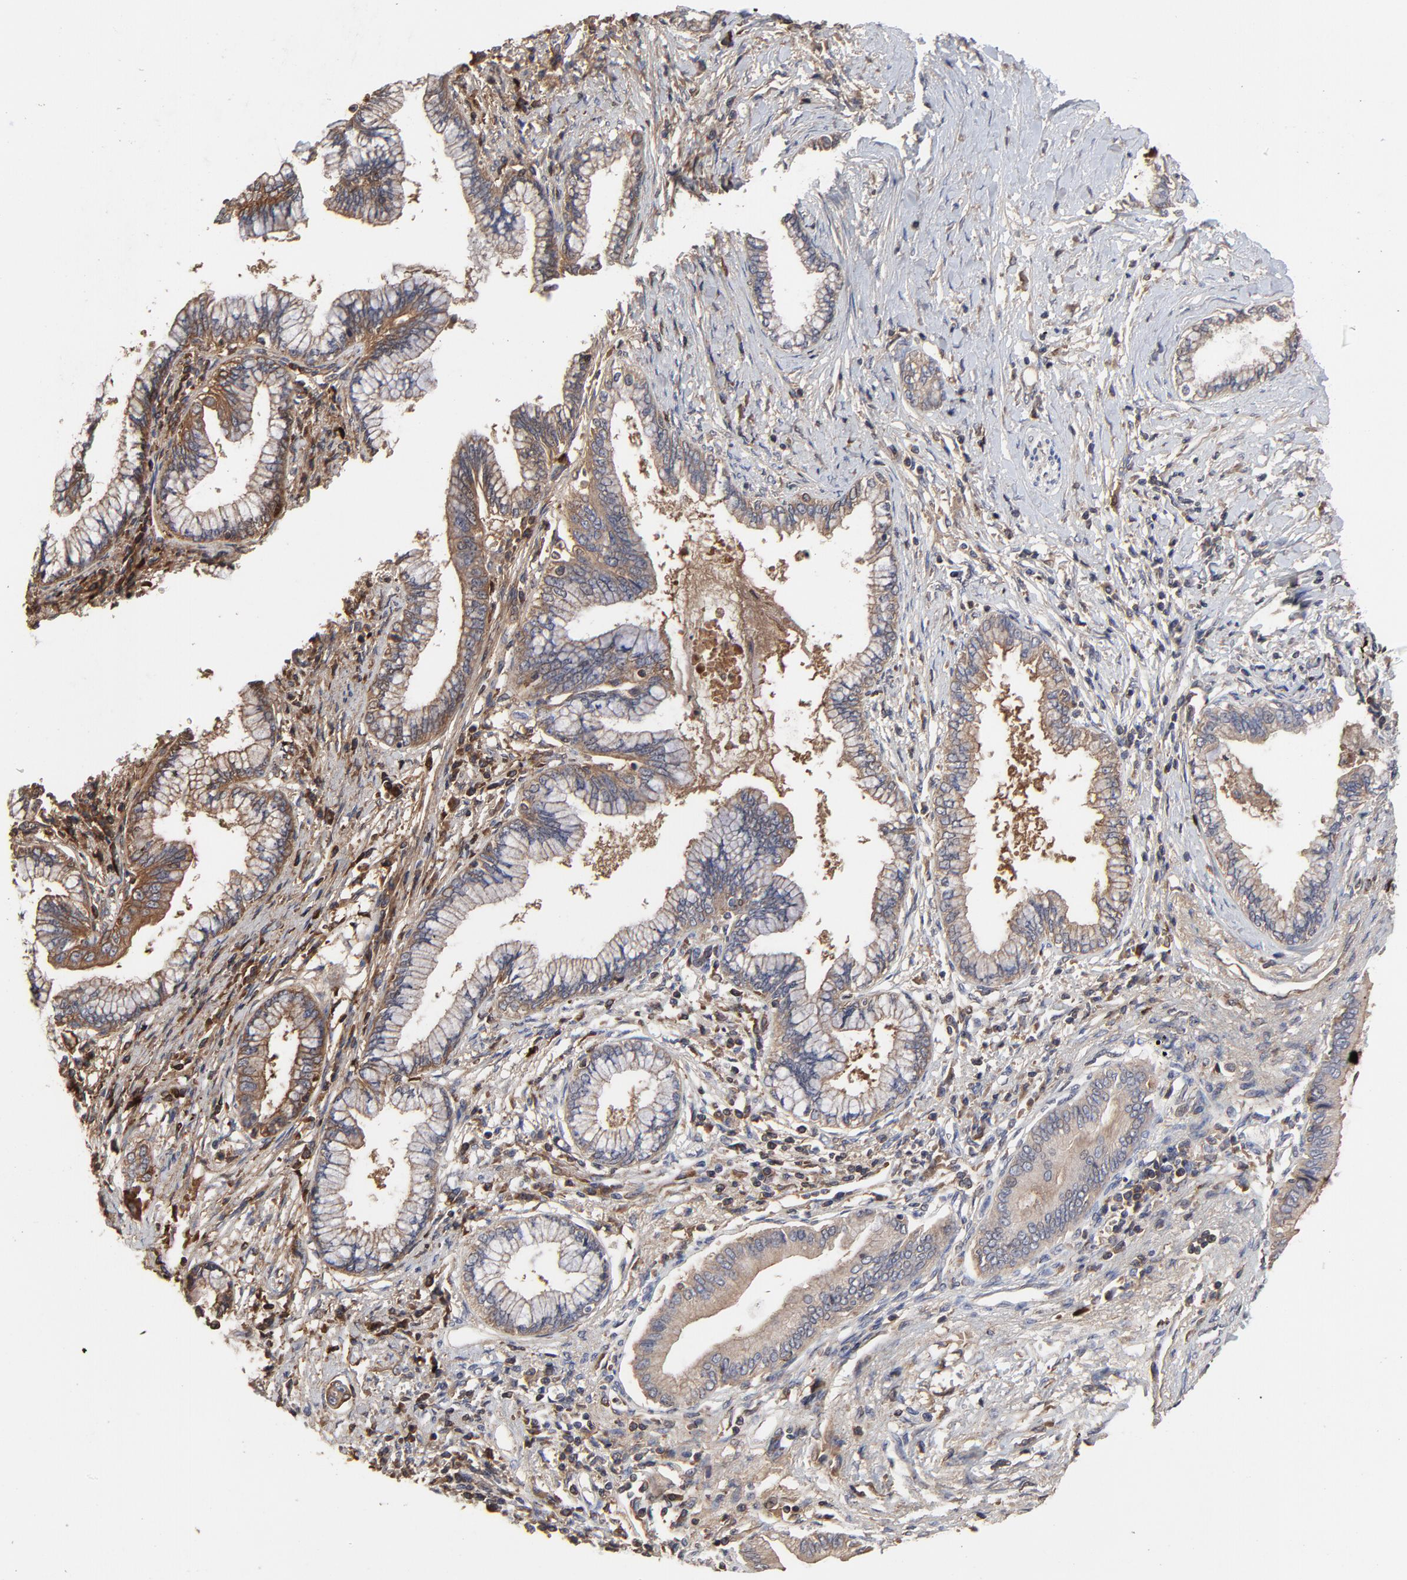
{"staining": {"intensity": "moderate", "quantity": "25%-75%", "location": "cytoplasmic/membranous"}, "tissue": "pancreatic cancer", "cell_type": "Tumor cells", "image_type": "cancer", "snomed": [{"axis": "morphology", "description": "Adenocarcinoma, NOS"}, {"axis": "topography", "description": "Pancreas"}], "caption": "Pancreatic adenocarcinoma was stained to show a protein in brown. There is medium levels of moderate cytoplasmic/membranous staining in about 25%-75% of tumor cells. Ihc stains the protein in brown and the nuclei are stained blue.", "gene": "VPREB3", "patient": {"sex": "female", "age": 64}}